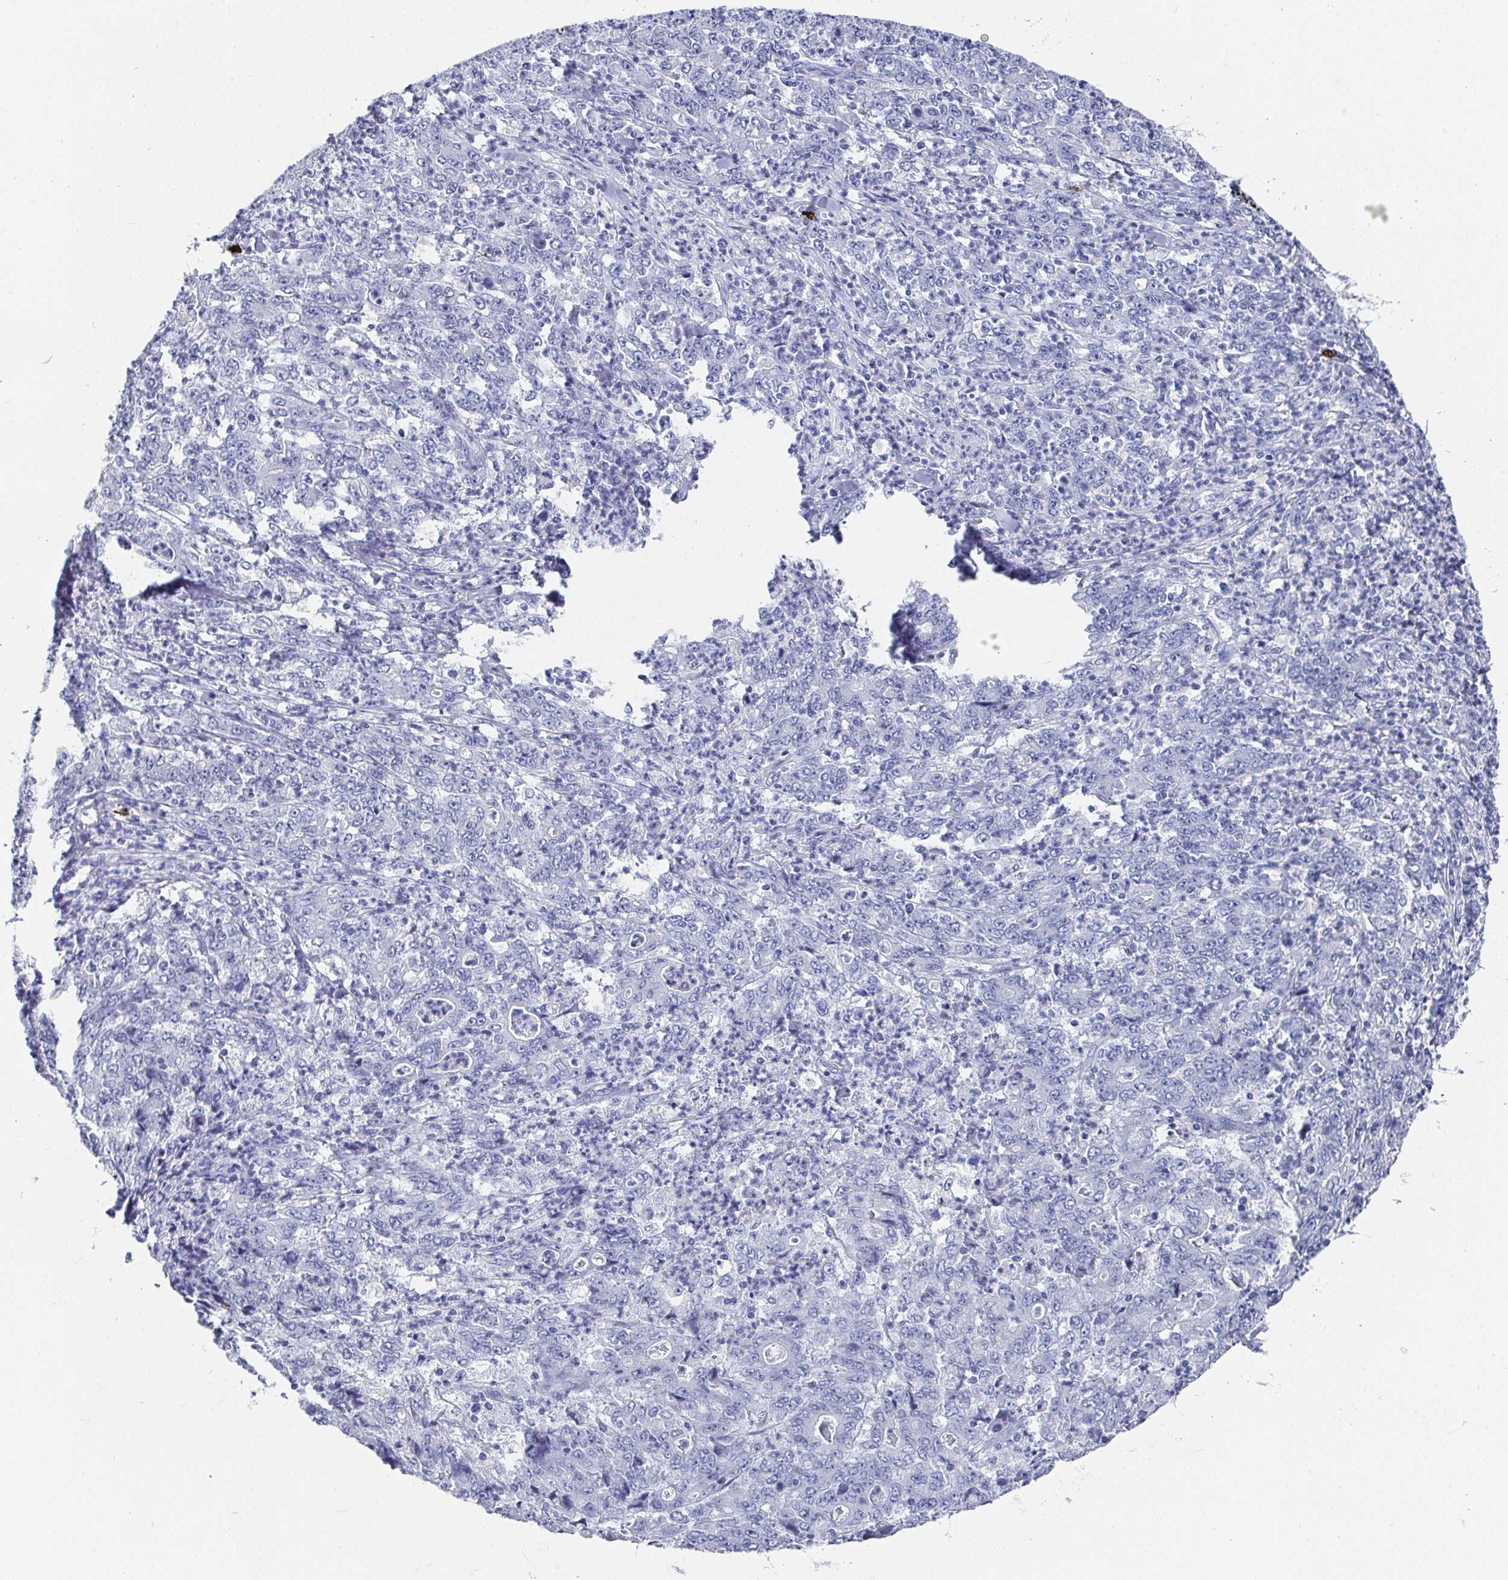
{"staining": {"intensity": "negative", "quantity": "none", "location": "none"}, "tissue": "stomach cancer", "cell_type": "Tumor cells", "image_type": "cancer", "snomed": [{"axis": "morphology", "description": "Adenocarcinoma, NOS"}, {"axis": "topography", "description": "Stomach, lower"}], "caption": "Tumor cells show no significant expression in adenocarcinoma (stomach).", "gene": "GRIA1", "patient": {"sex": "female", "age": 71}}